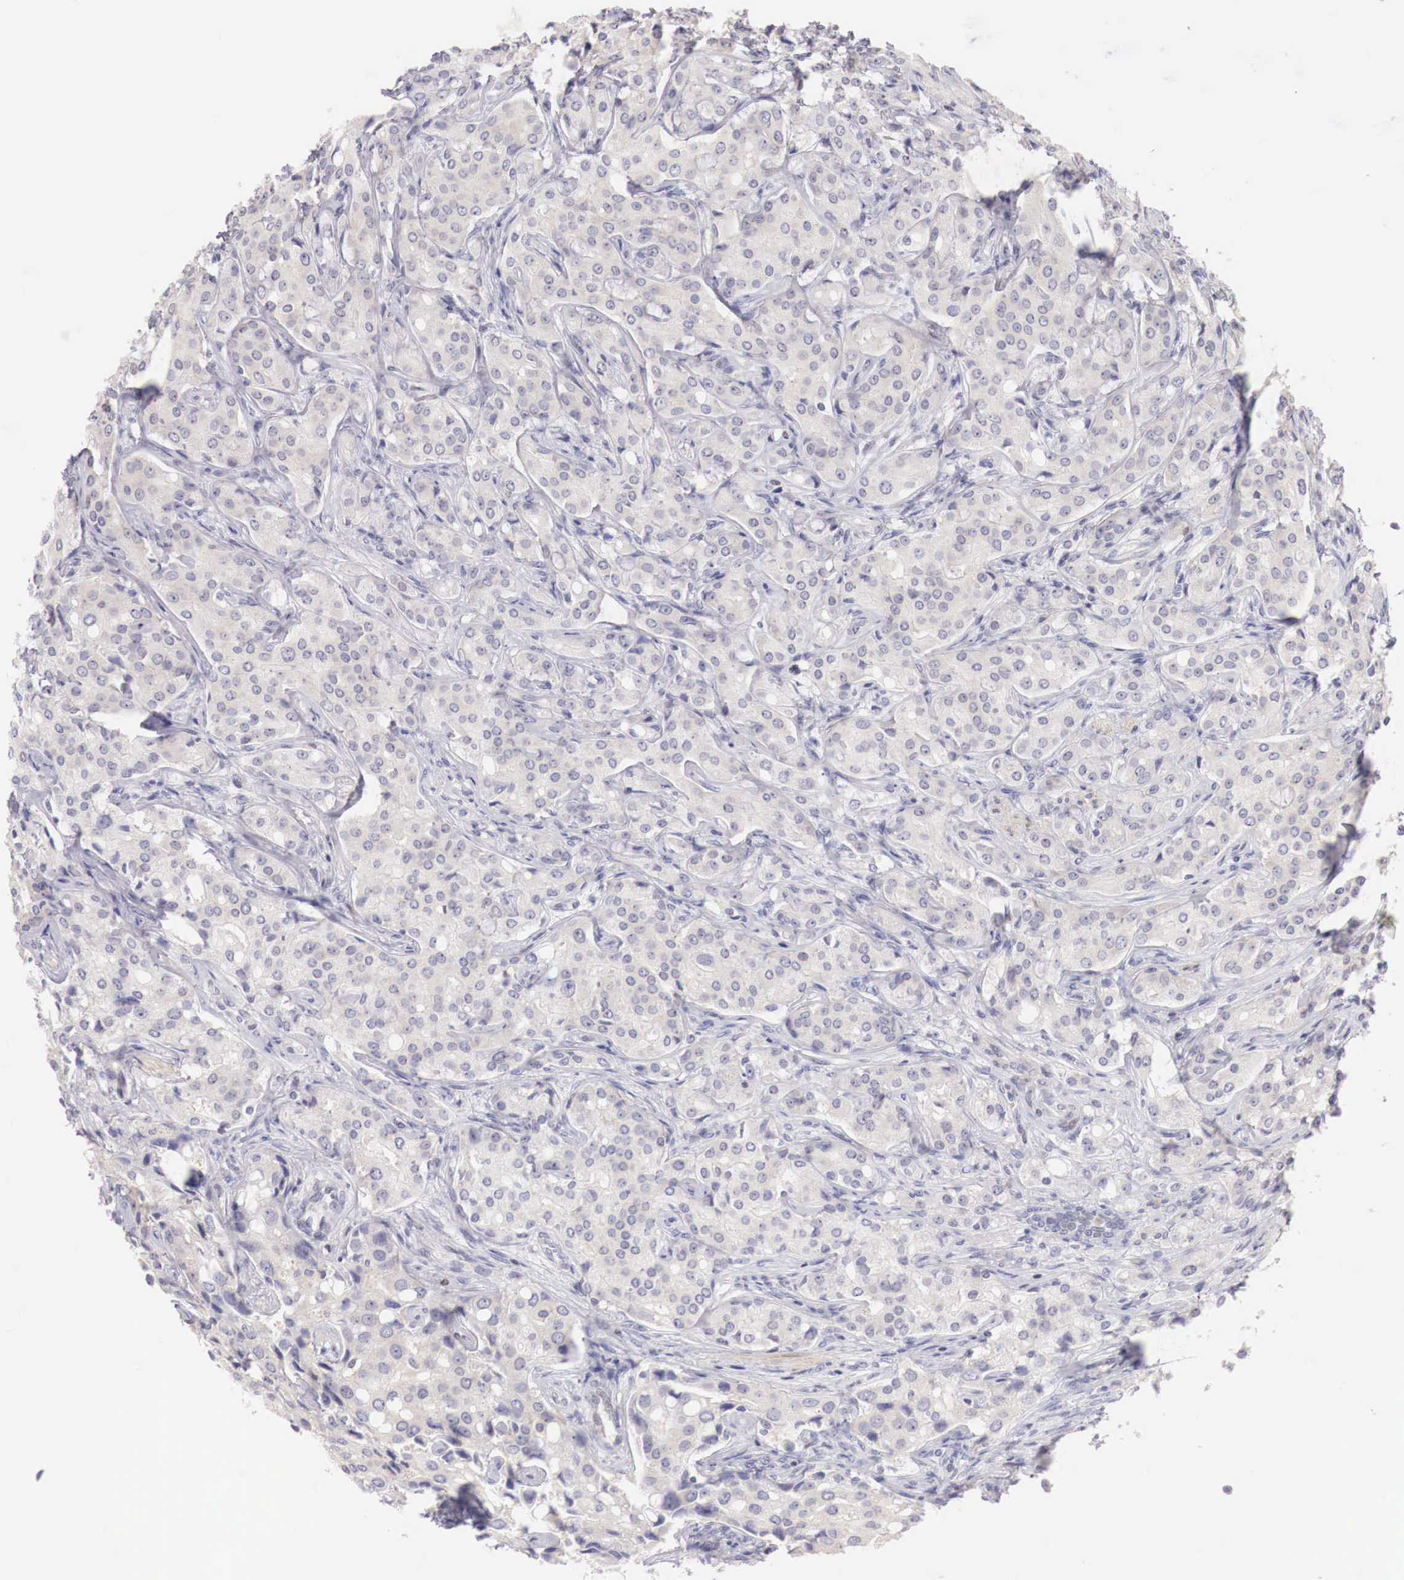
{"staining": {"intensity": "negative", "quantity": "none", "location": "none"}, "tissue": "prostate cancer", "cell_type": "Tumor cells", "image_type": "cancer", "snomed": [{"axis": "morphology", "description": "Adenocarcinoma, Medium grade"}, {"axis": "topography", "description": "Prostate"}], "caption": "Immunohistochemical staining of human adenocarcinoma (medium-grade) (prostate) exhibits no significant expression in tumor cells.", "gene": "CLCN5", "patient": {"sex": "male", "age": 72}}